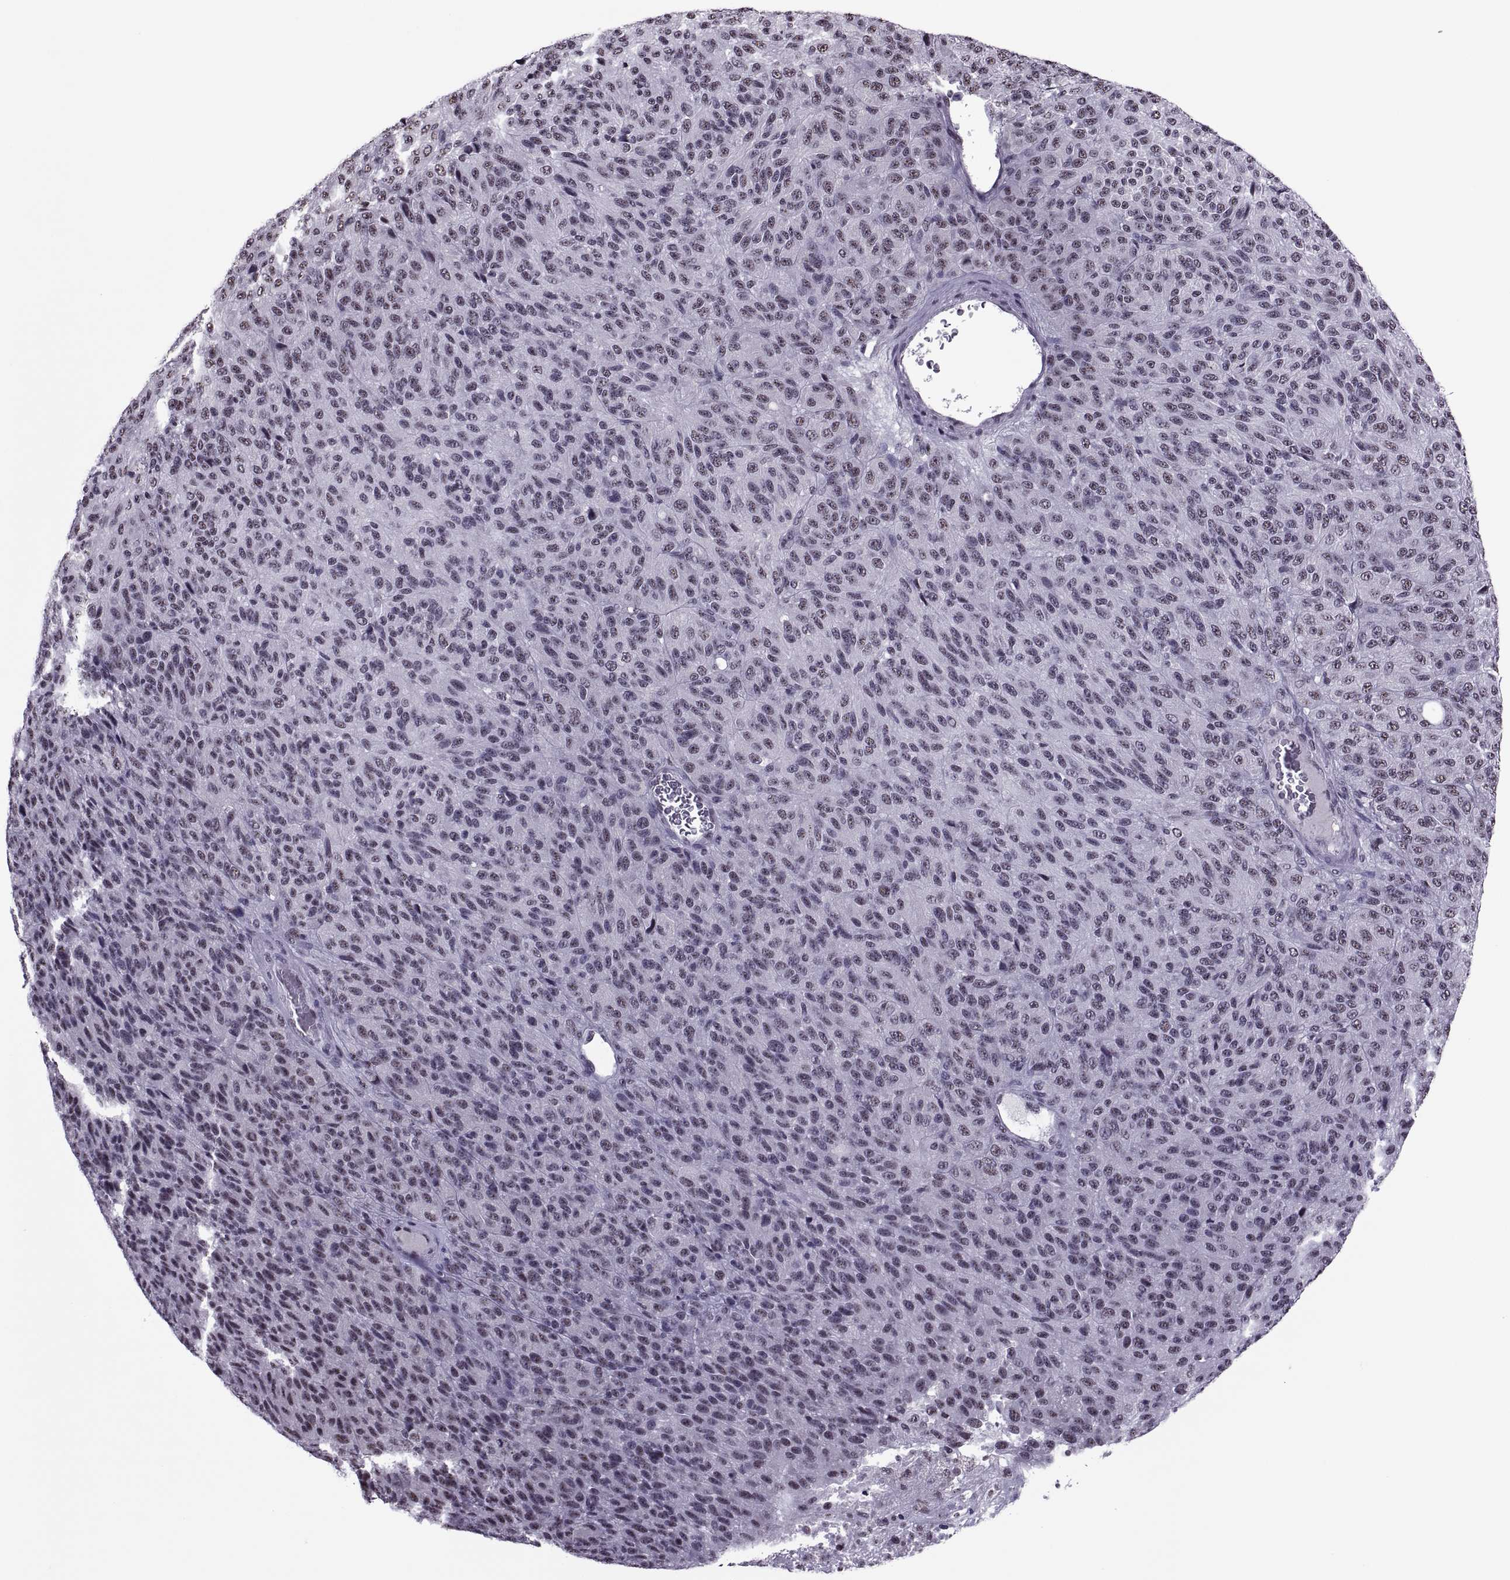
{"staining": {"intensity": "weak", "quantity": "25%-75%", "location": "nuclear"}, "tissue": "melanoma", "cell_type": "Tumor cells", "image_type": "cancer", "snomed": [{"axis": "morphology", "description": "Malignant melanoma, Metastatic site"}, {"axis": "topography", "description": "Brain"}], "caption": "Malignant melanoma (metastatic site) was stained to show a protein in brown. There is low levels of weak nuclear staining in about 25%-75% of tumor cells.", "gene": "MAGEA4", "patient": {"sex": "female", "age": 56}}